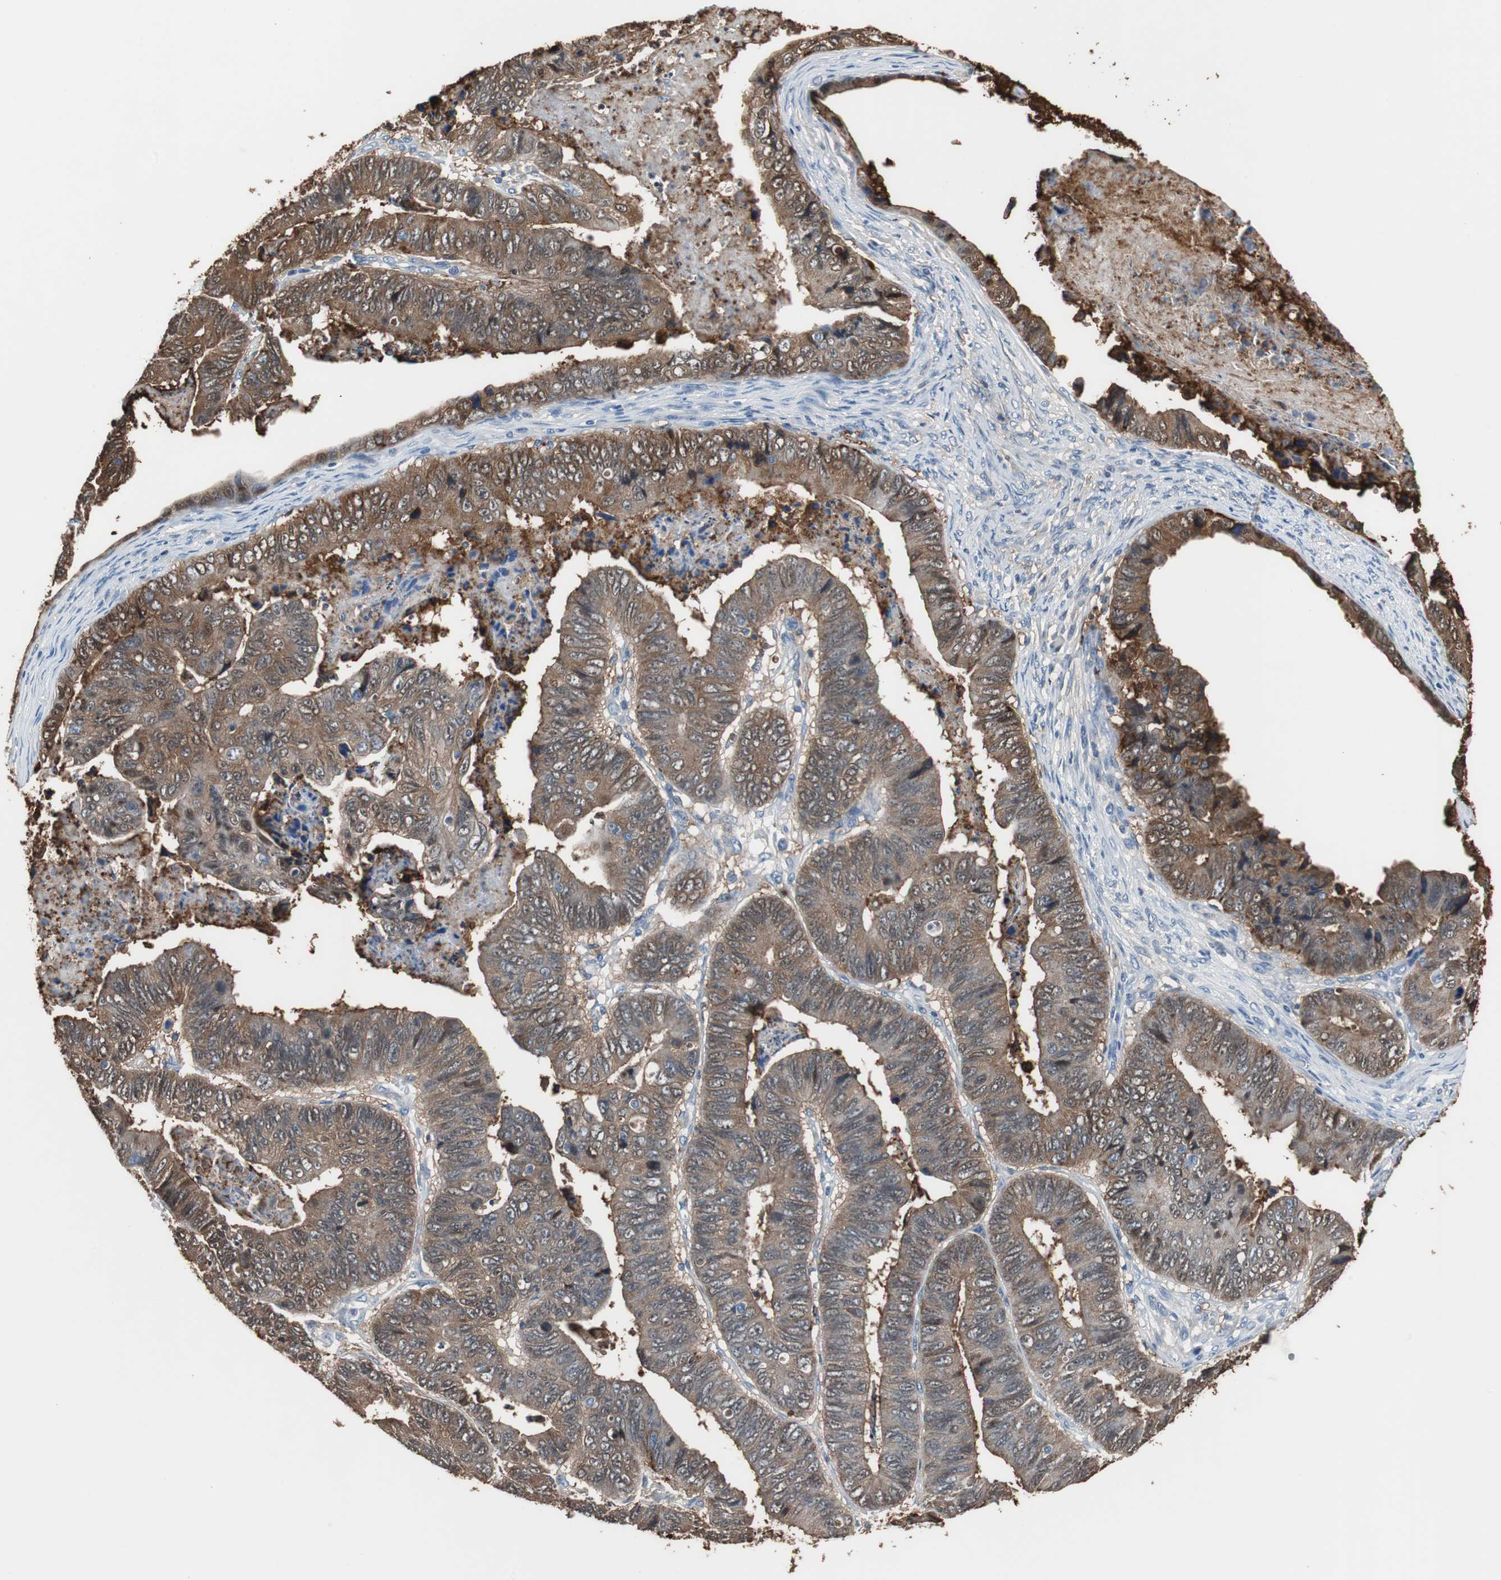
{"staining": {"intensity": "moderate", "quantity": ">75%", "location": "cytoplasmic/membranous,nuclear"}, "tissue": "stomach cancer", "cell_type": "Tumor cells", "image_type": "cancer", "snomed": [{"axis": "morphology", "description": "Adenocarcinoma, NOS"}, {"axis": "topography", "description": "Stomach, lower"}], "caption": "This photomicrograph shows IHC staining of stomach adenocarcinoma, with medium moderate cytoplasmic/membranous and nuclear expression in about >75% of tumor cells.", "gene": "ANXA4", "patient": {"sex": "male", "age": 77}}